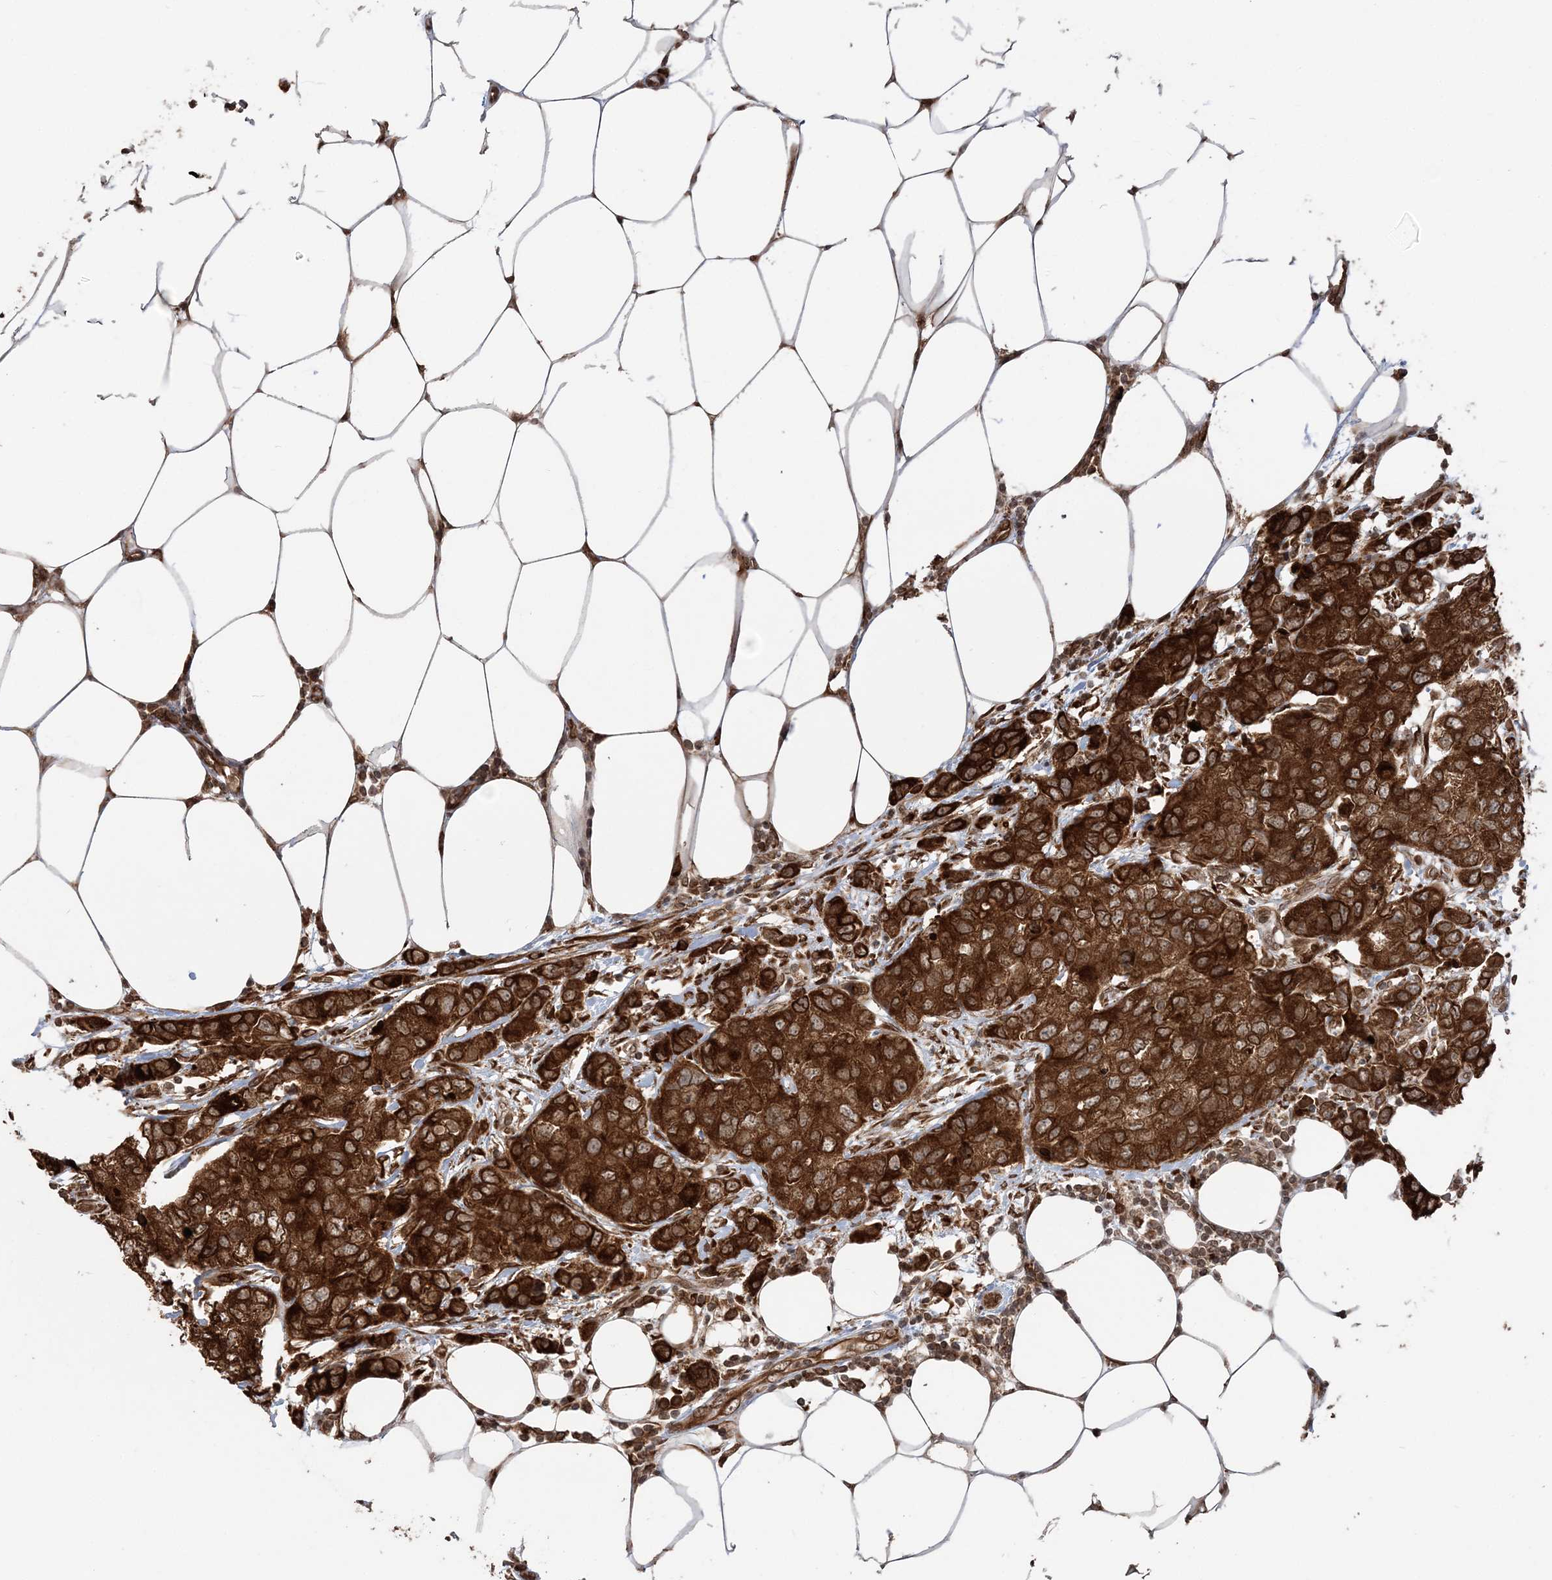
{"staining": {"intensity": "strong", "quantity": ">75%", "location": "cytoplasmic/membranous"}, "tissue": "breast cancer", "cell_type": "Tumor cells", "image_type": "cancer", "snomed": [{"axis": "morphology", "description": "Duct carcinoma"}, {"axis": "topography", "description": "Breast"}], "caption": "Breast cancer stained for a protein (brown) exhibits strong cytoplasmic/membranous positive positivity in approximately >75% of tumor cells.", "gene": "TMED10", "patient": {"sex": "female", "age": 50}}